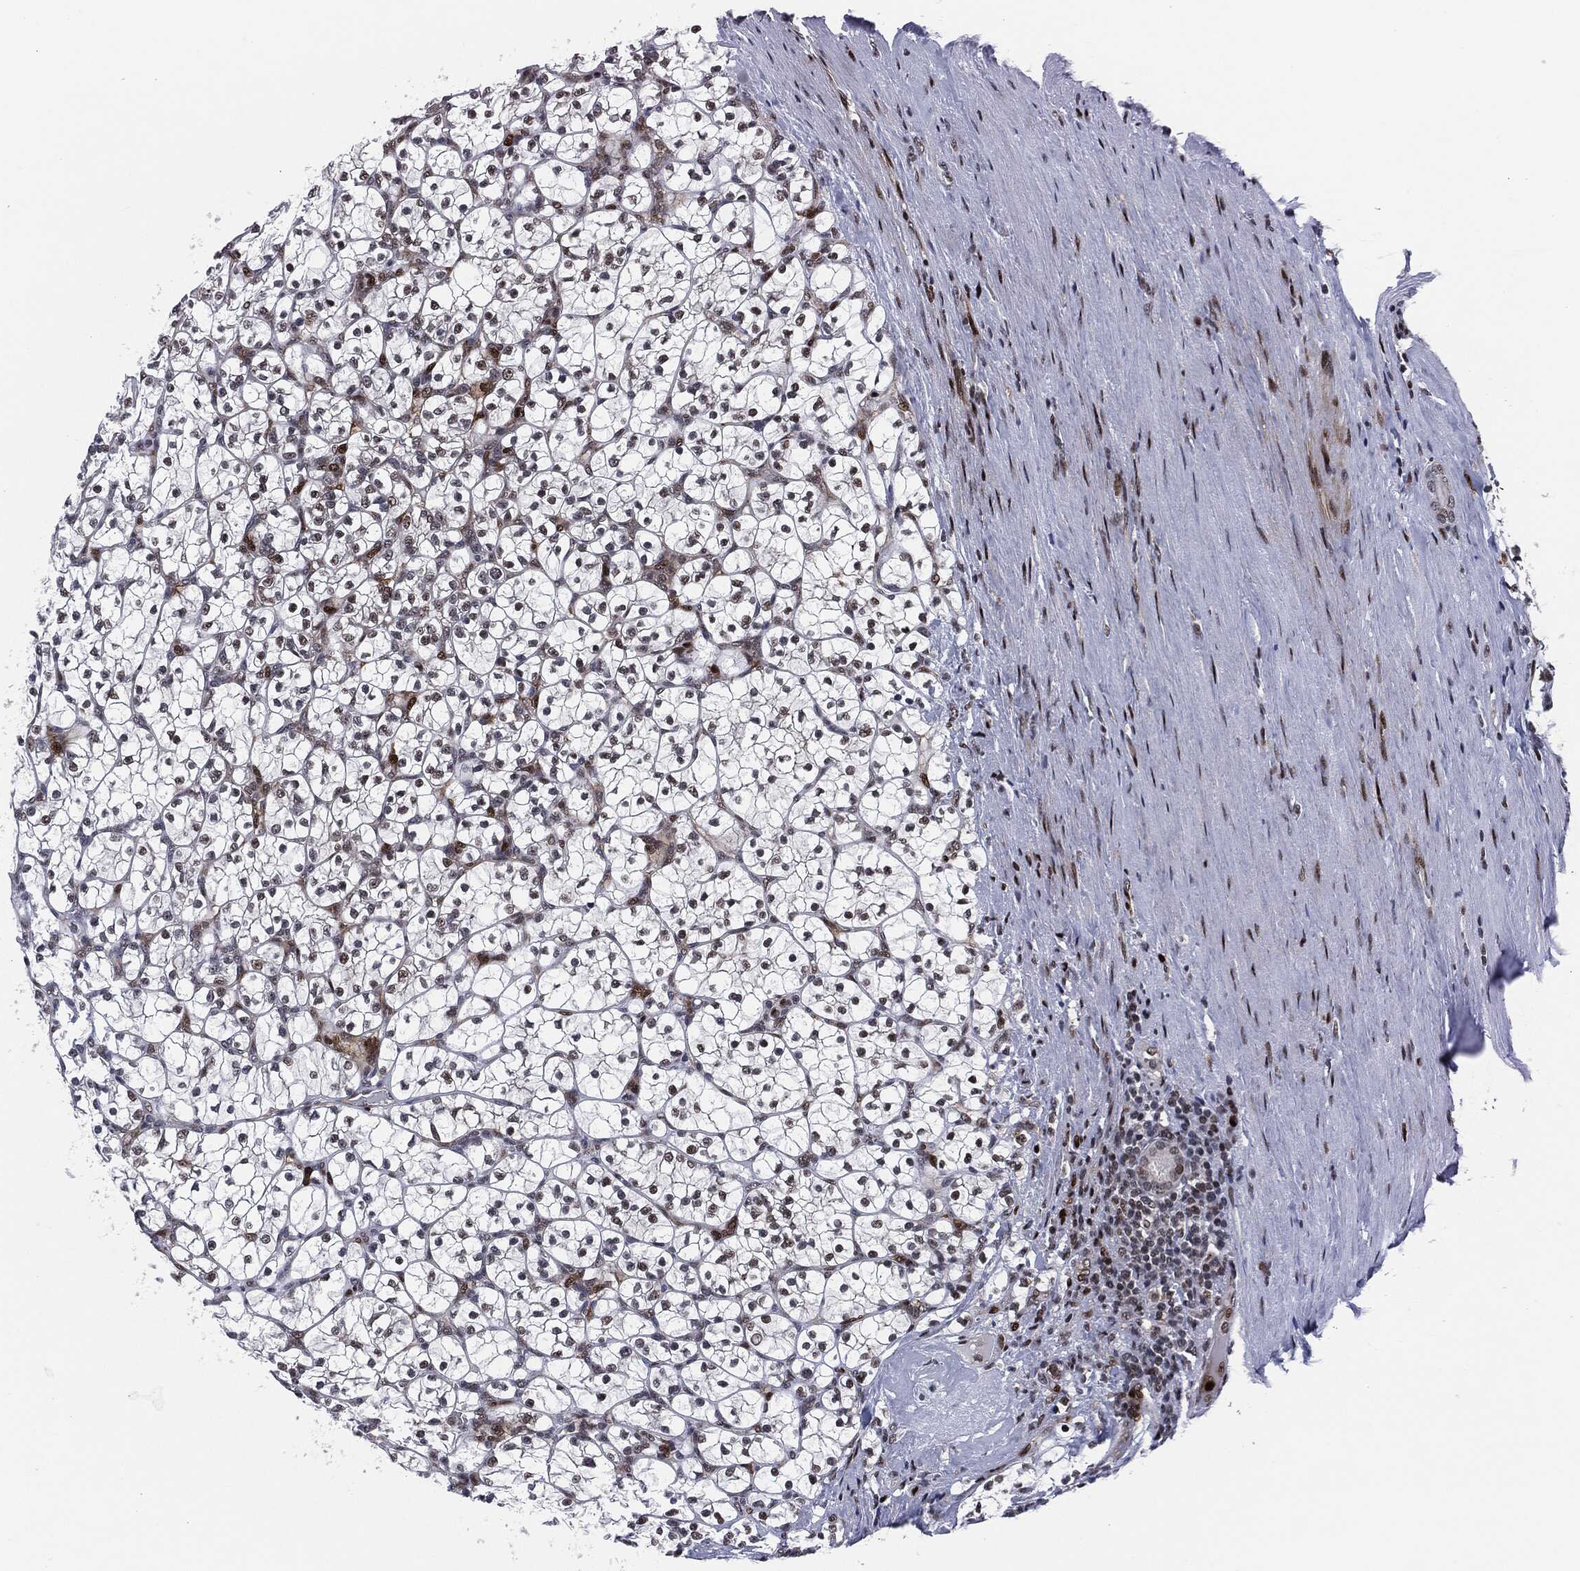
{"staining": {"intensity": "strong", "quantity": "25%-75%", "location": "nuclear"}, "tissue": "renal cancer", "cell_type": "Tumor cells", "image_type": "cancer", "snomed": [{"axis": "morphology", "description": "Adenocarcinoma, NOS"}, {"axis": "topography", "description": "Kidney"}], "caption": "This image demonstrates immunohistochemistry (IHC) staining of renal cancer (adenocarcinoma), with high strong nuclear positivity in approximately 25%-75% of tumor cells.", "gene": "AKT2", "patient": {"sex": "female", "age": 89}}